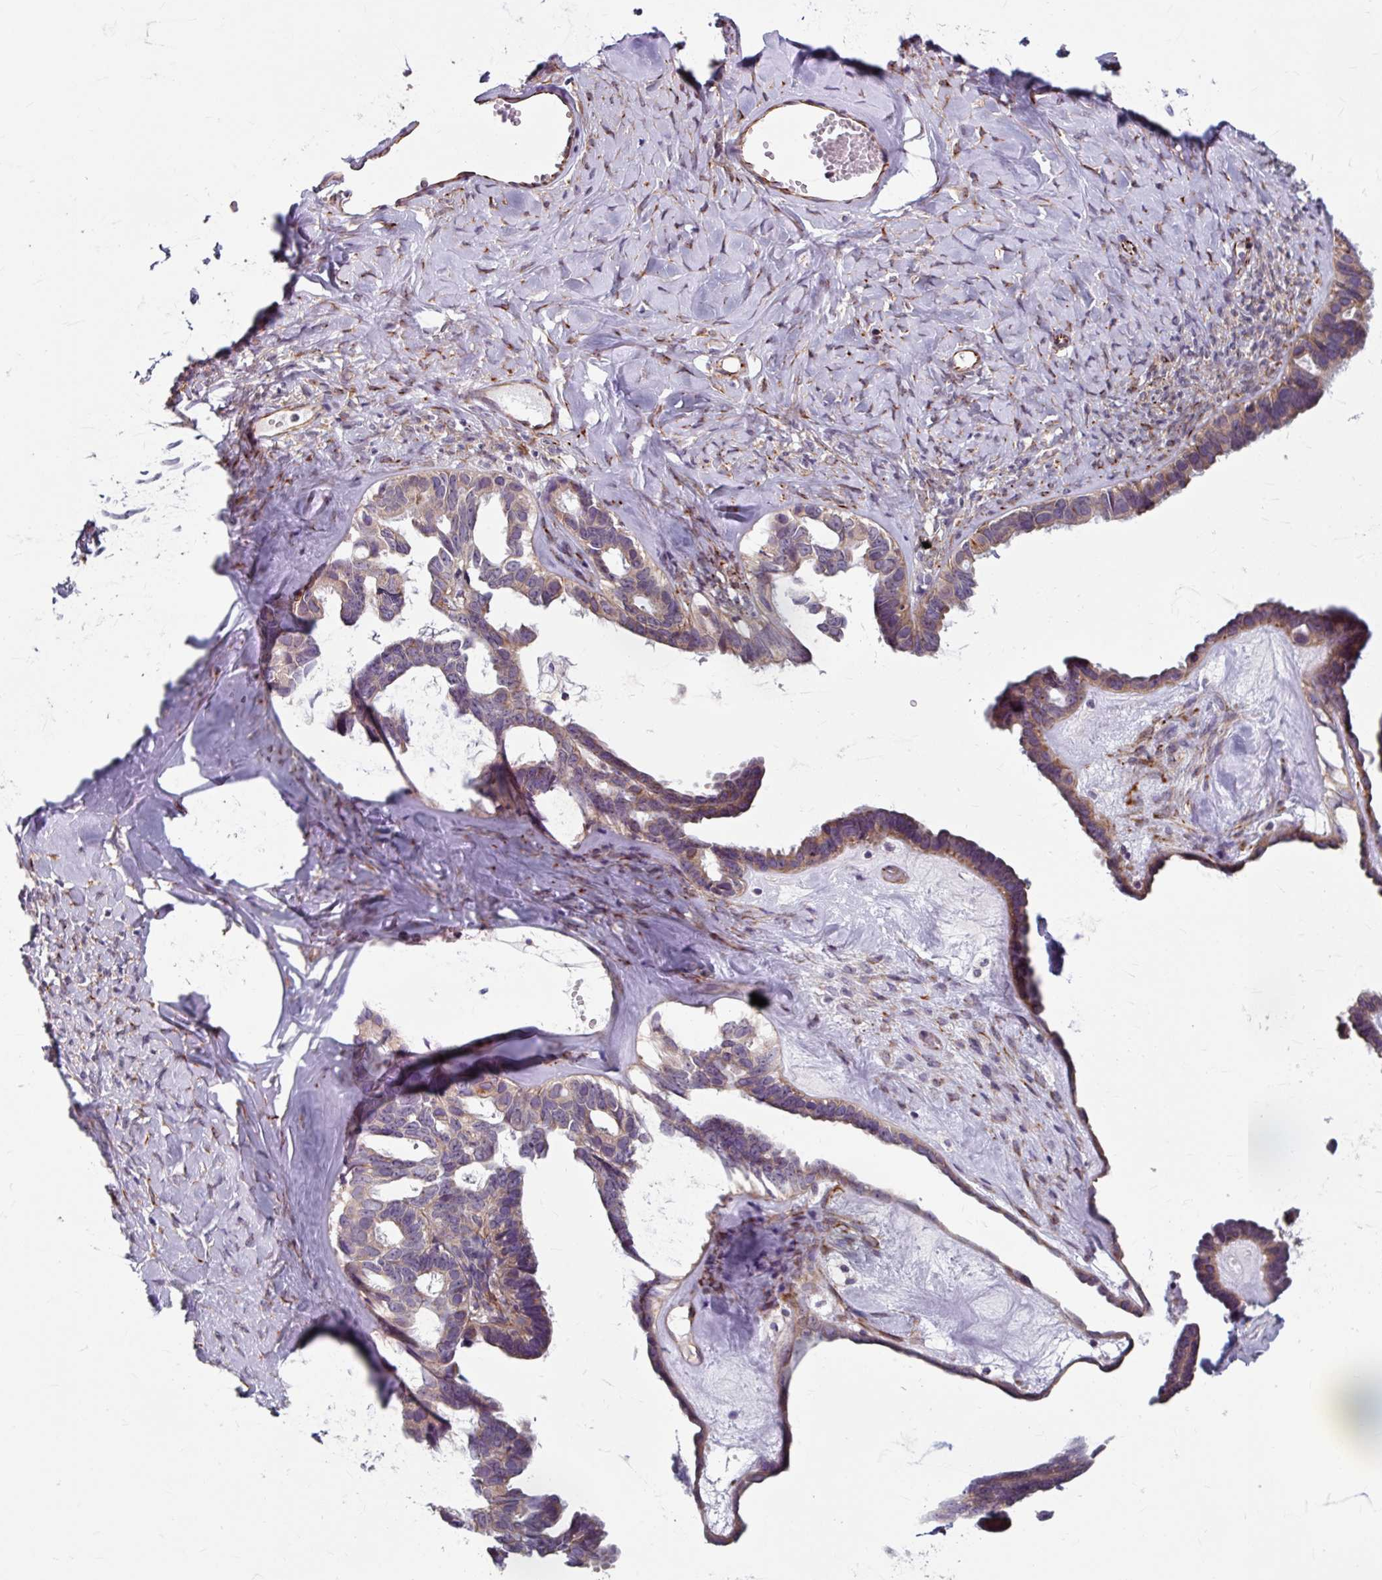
{"staining": {"intensity": "moderate", "quantity": "25%-75%", "location": "cytoplasmic/membranous"}, "tissue": "ovarian cancer", "cell_type": "Tumor cells", "image_type": "cancer", "snomed": [{"axis": "morphology", "description": "Cystadenocarcinoma, serous, NOS"}, {"axis": "topography", "description": "Ovary"}], "caption": "Protein staining of ovarian cancer tissue exhibits moderate cytoplasmic/membranous staining in approximately 25%-75% of tumor cells.", "gene": "DAAM2", "patient": {"sex": "female", "age": 69}}